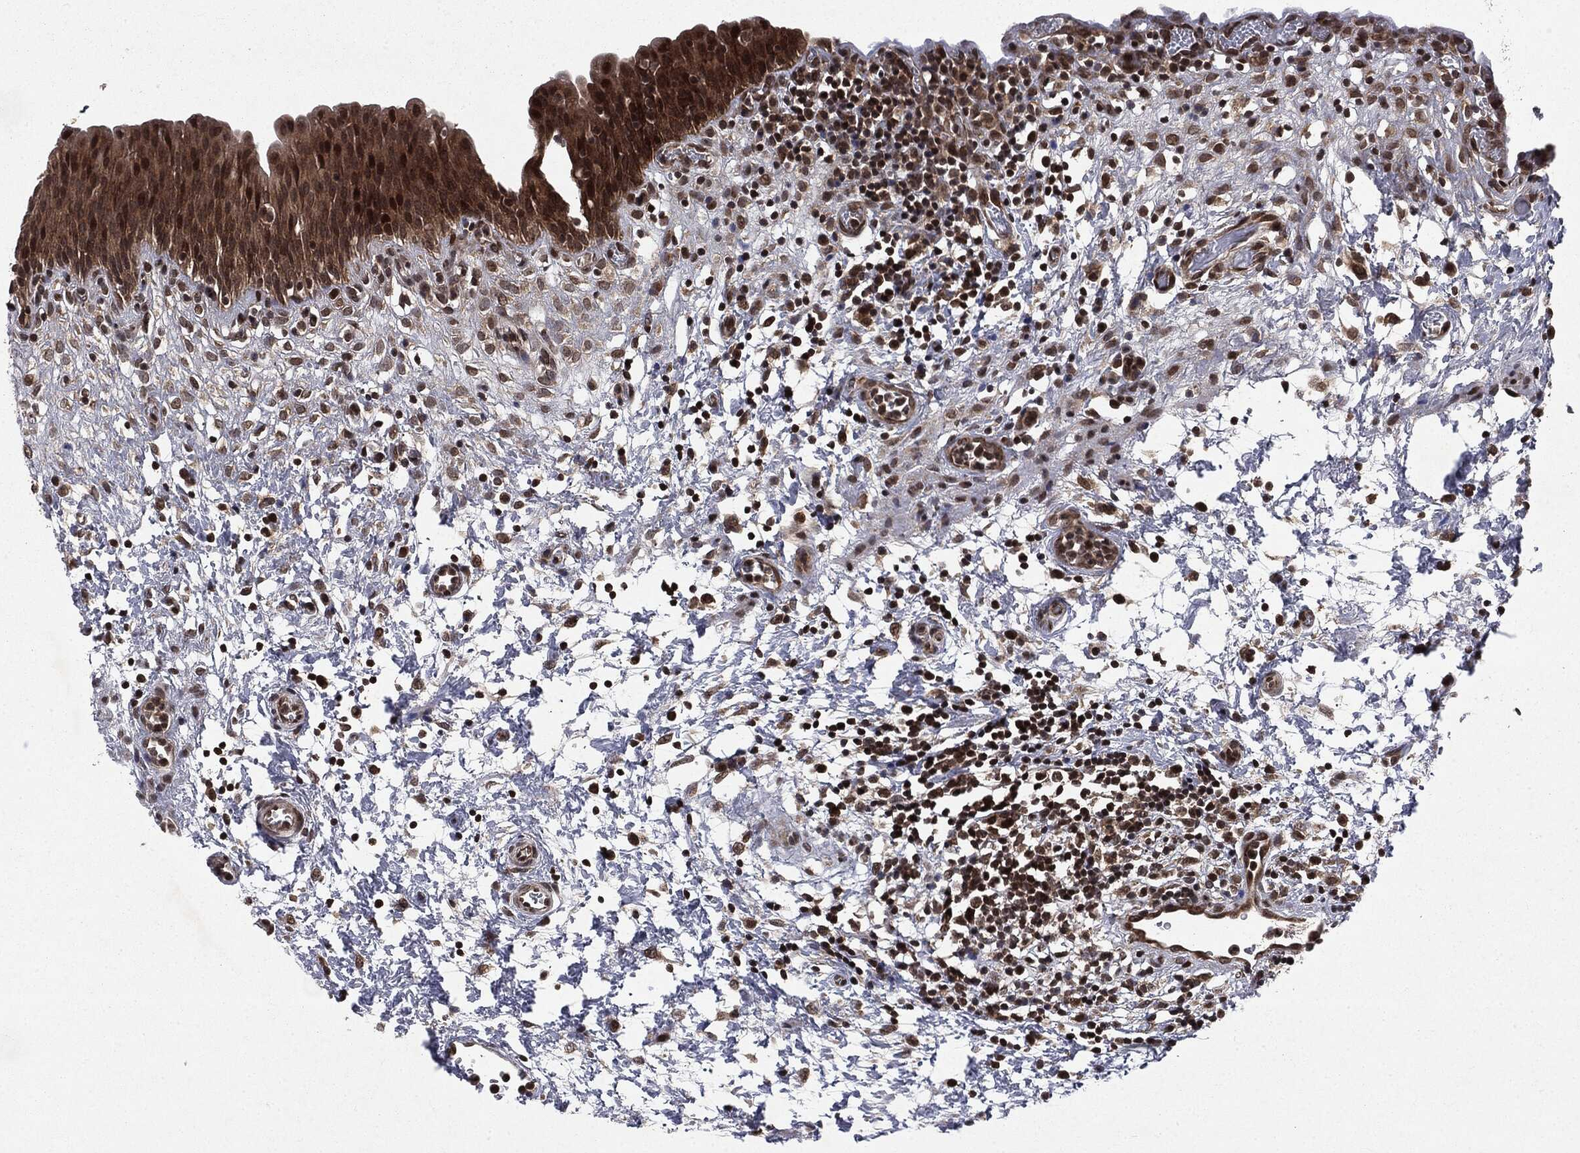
{"staining": {"intensity": "strong", "quantity": "25%-75%", "location": "cytoplasmic/membranous,nuclear"}, "tissue": "urinary bladder", "cell_type": "Urothelial cells", "image_type": "normal", "snomed": [{"axis": "morphology", "description": "Normal tissue, NOS"}, {"axis": "topography", "description": "Urinary bladder"}], "caption": "DAB (3,3'-diaminobenzidine) immunohistochemical staining of unremarkable human urinary bladder demonstrates strong cytoplasmic/membranous,nuclear protein staining in about 25%-75% of urothelial cells.", "gene": "STAU2", "patient": {"sex": "male", "age": 37}}